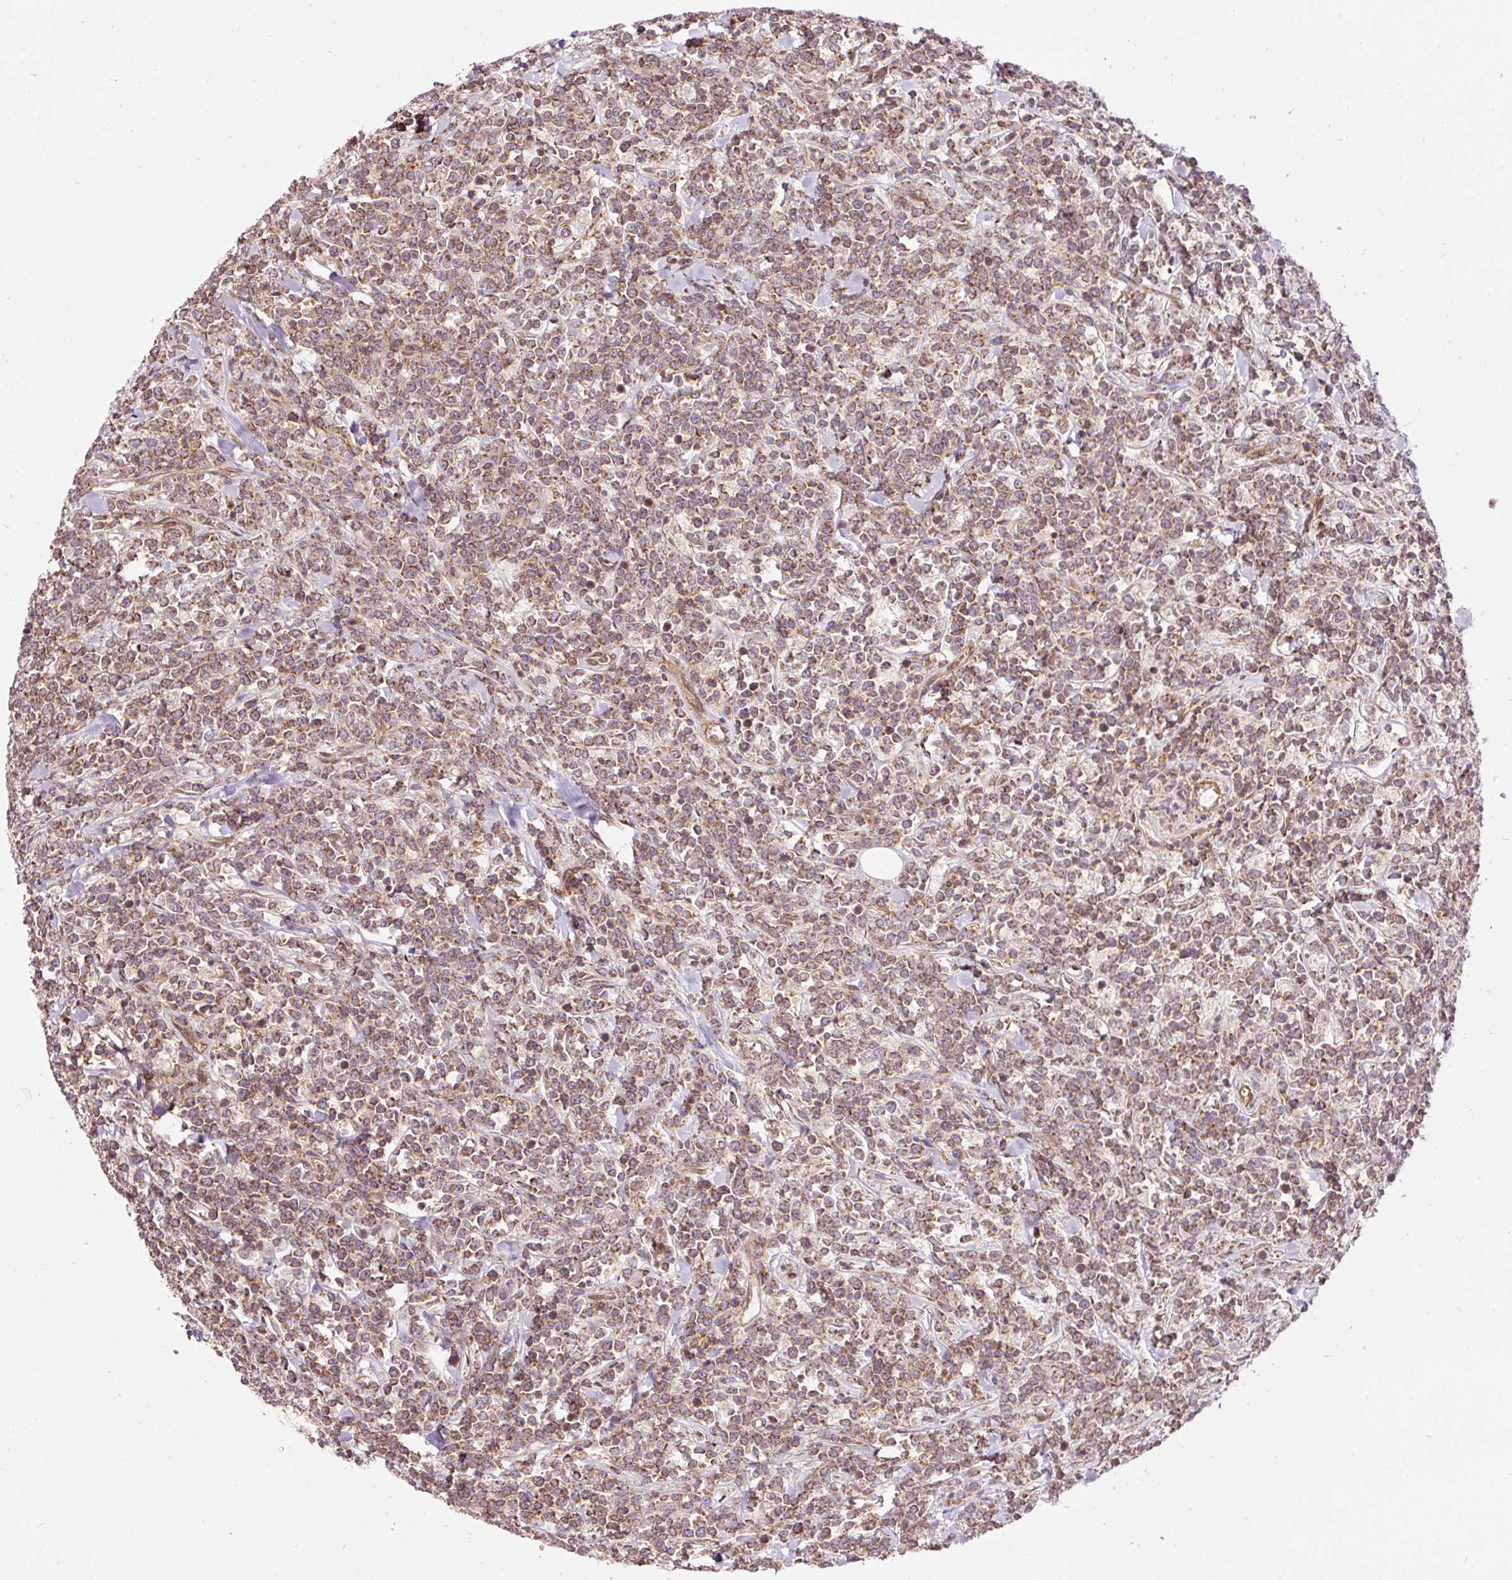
{"staining": {"intensity": "moderate", "quantity": ">75%", "location": "cytoplasmic/membranous"}, "tissue": "lymphoma", "cell_type": "Tumor cells", "image_type": "cancer", "snomed": [{"axis": "morphology", "description": "Malignant lymphoma, non-Hodgkin's type, High grade"}, {"axis": "topography", "description": "Small intestine"}, {"axis": "topography", "description": "Colon"}], "caption": "Immunohistochemical staining of human lymphoma shows medium levels of moderate cytoplasmic/membranous expression in approximately >75% of tumor cells. (DAB = brown stain, brightfield microscopy at high magnification).", "gene": "ADCY4", "patient": {"sex": "male", "age": 8}}